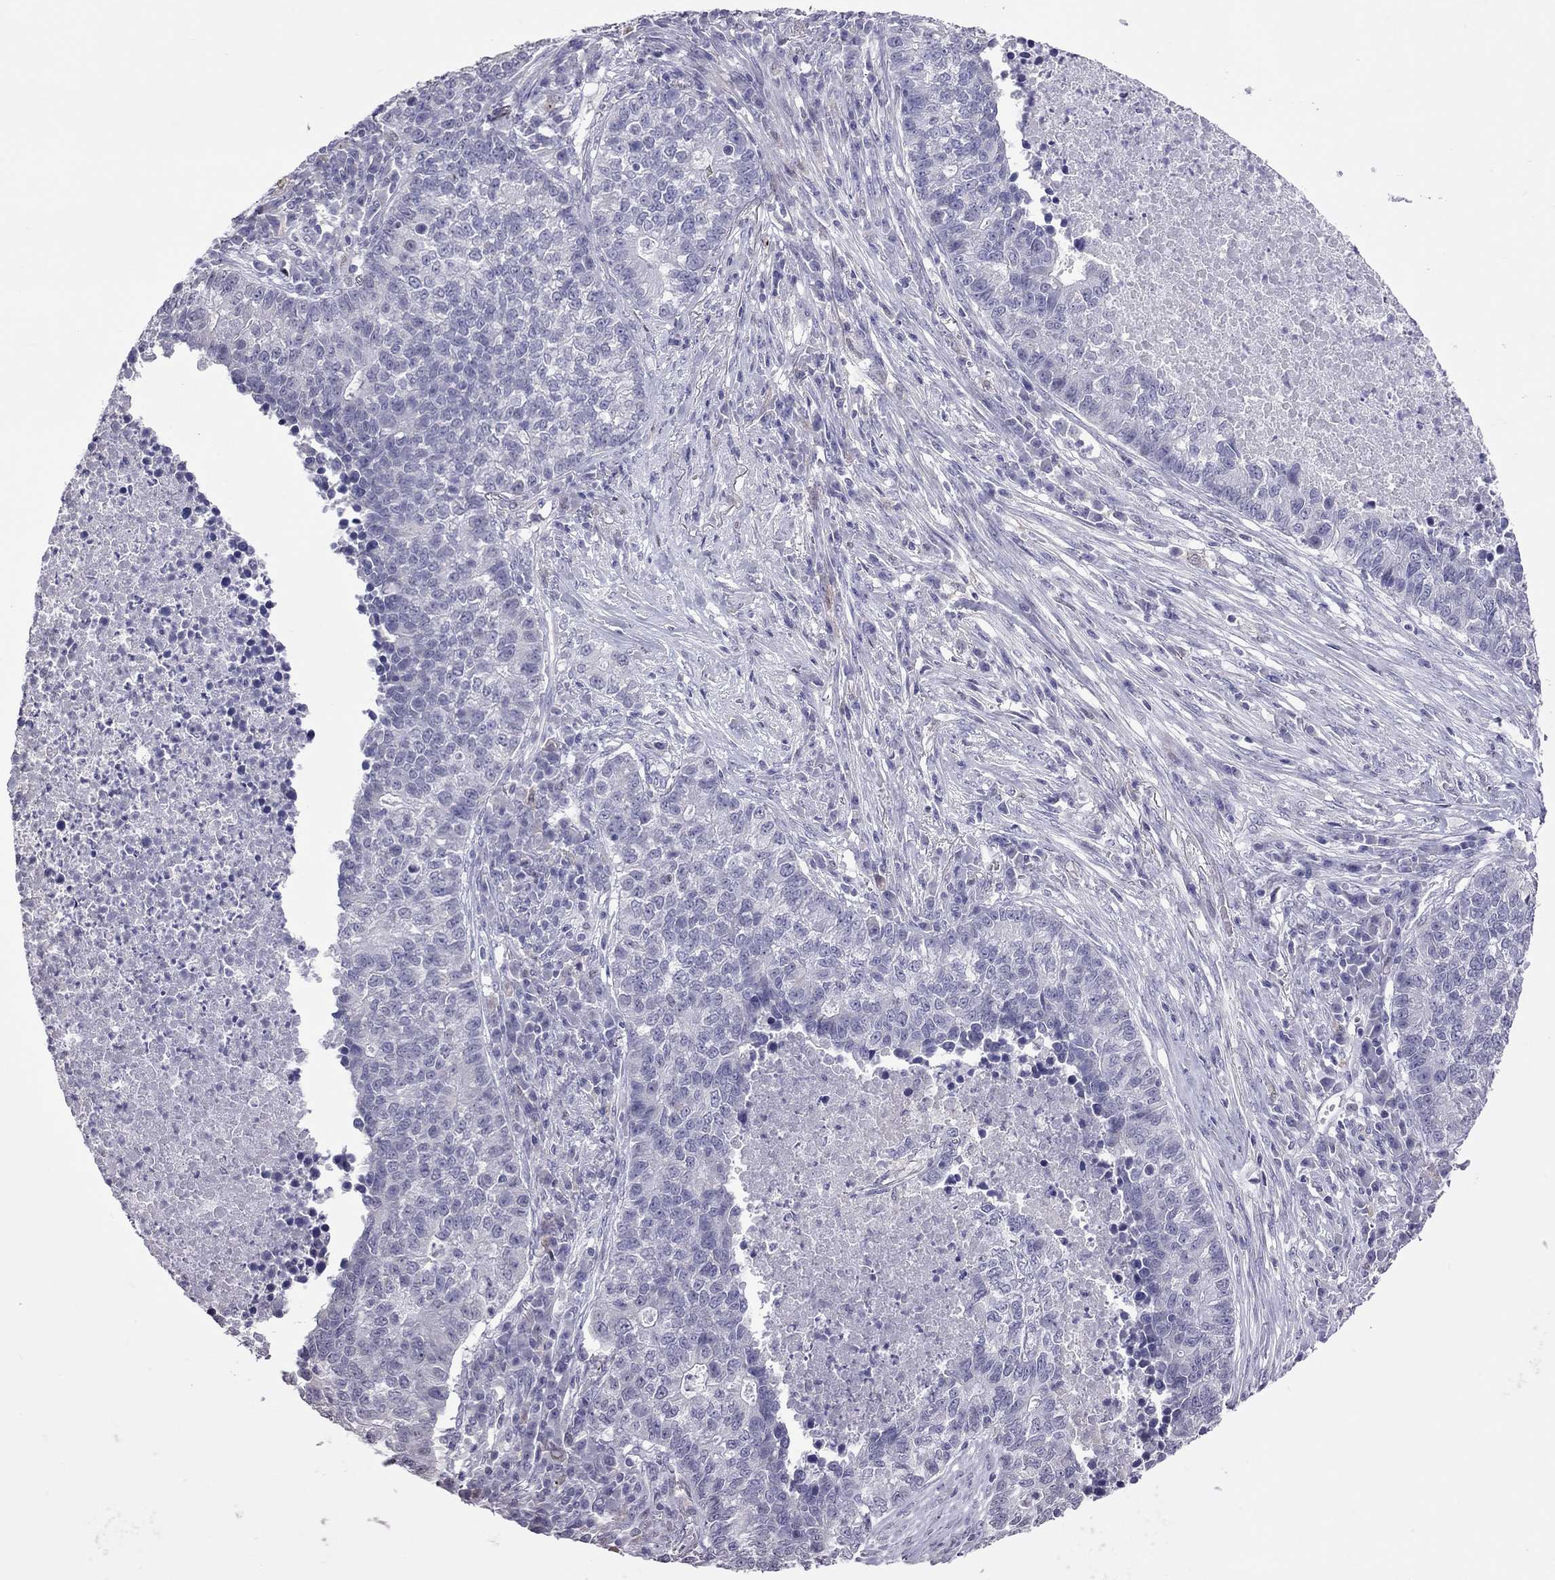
{"staining": {"intensity": "negative", "quantity": "none", "location": "none"}, "tissue": "lung cancer", "cell_type": "Tumor cells", "image_type": "cancer", "snomed": [{"axis": "morphology", "description": "Adenocarcinoma, NOS"}, {"axis": "topography", "description": "Lung"}], "caption": "This is an immunohistochemistry (IHC) image of human lung cancer (adenocarcinoma). There is no positivity in tumor cells.", "gene": "PPP1R3A", "patient": {"sex": "male", "age": 57}}